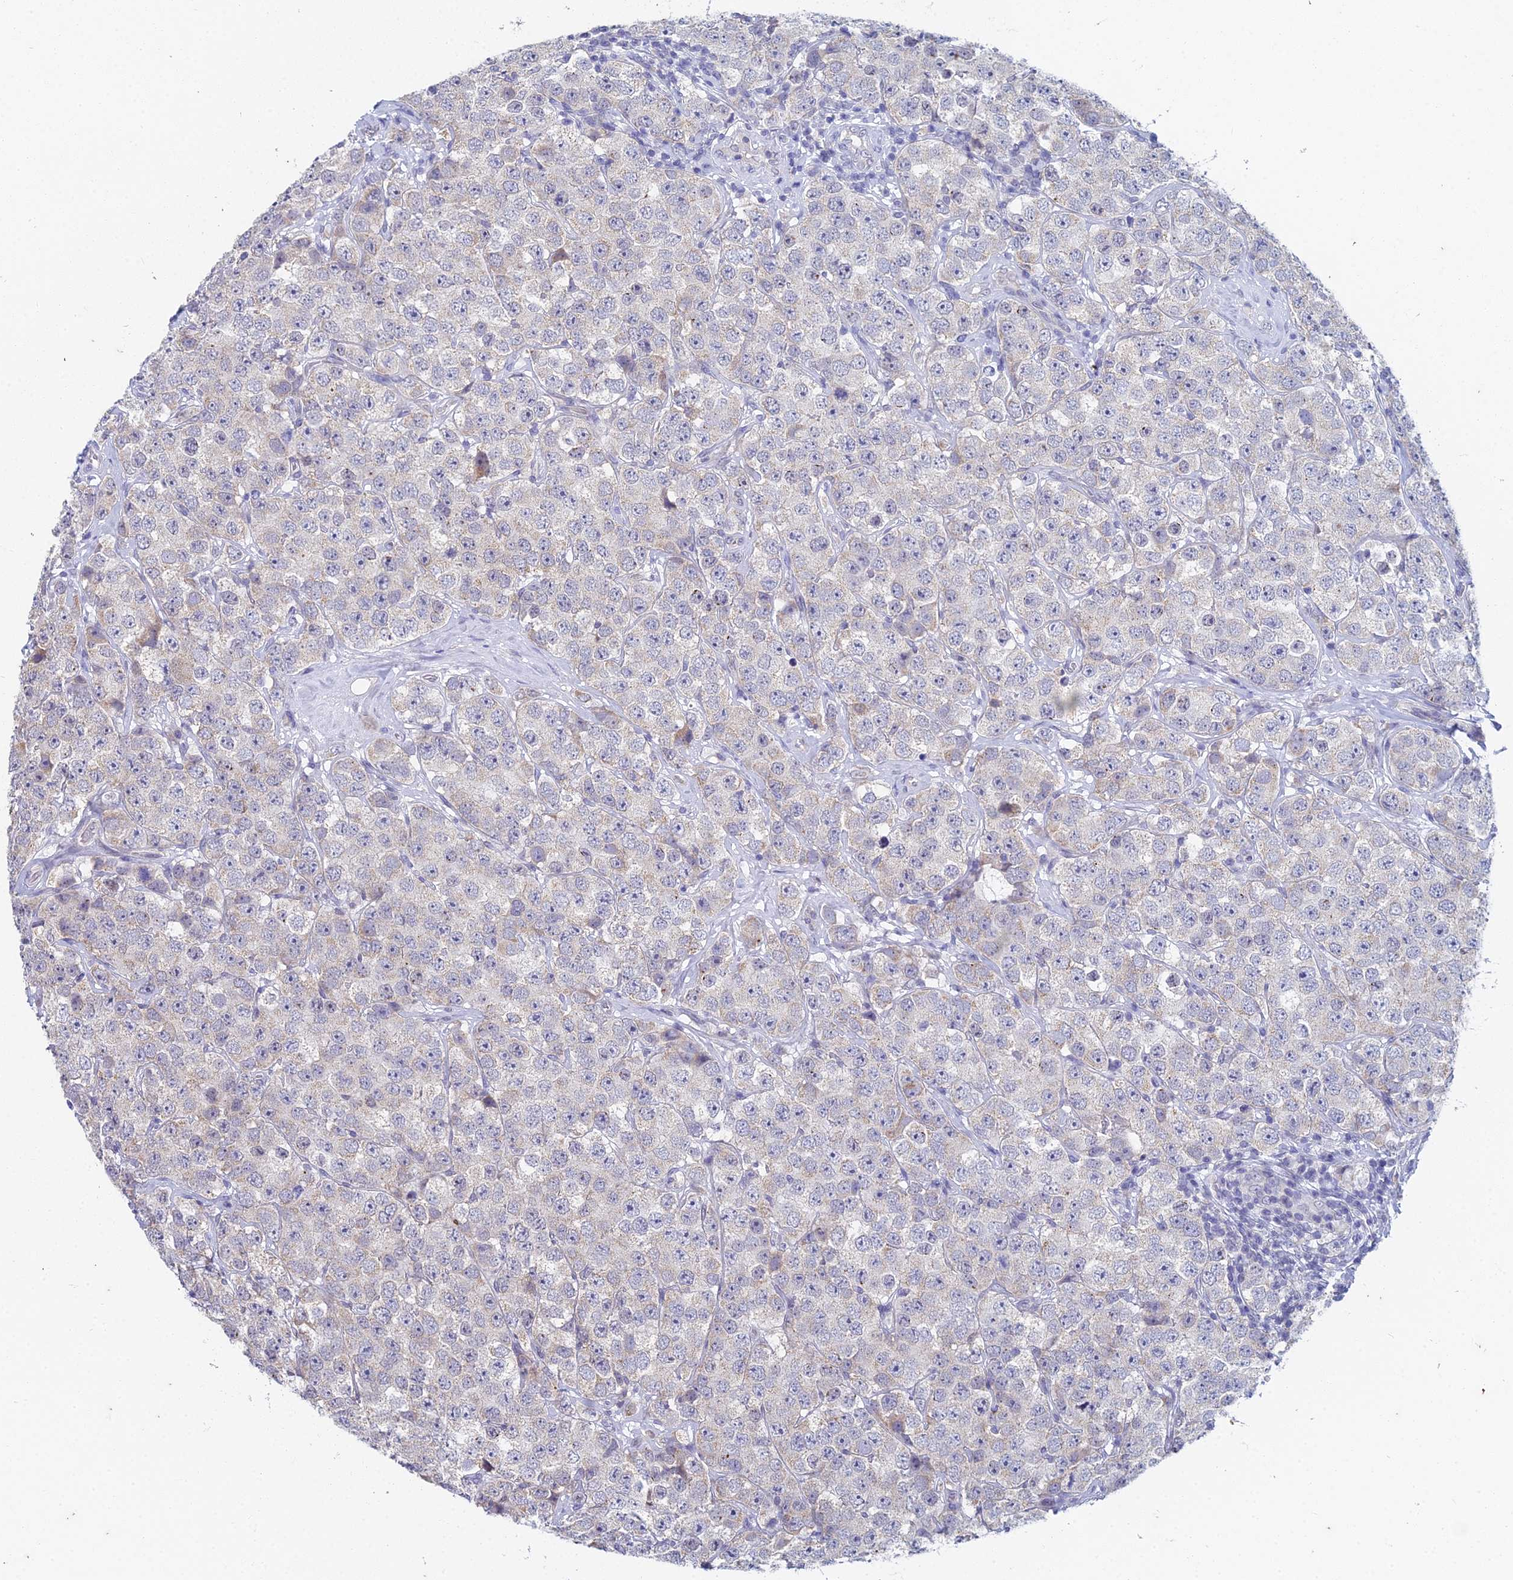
{"staining": {"intensity": "negative", "quantity": "none", "location": "none"}, "tissue": "testis cancer", "cell_type": "Tumor cells", "image_type": "cancer", "snomed": [{"axis": "morphology", "description": "Seminoma, NOS"}, {"axis": "topography", "description": "Testis"}], "caption": "Seminoma (testis) was stained to show a protein in brown. There is no significant positivity in tumor cells. (Immunohistochemistry, brightfield microscopy, high magnification).", "gene": "EEF2KMT", "patient": {"sex": "male", "age": 28}}